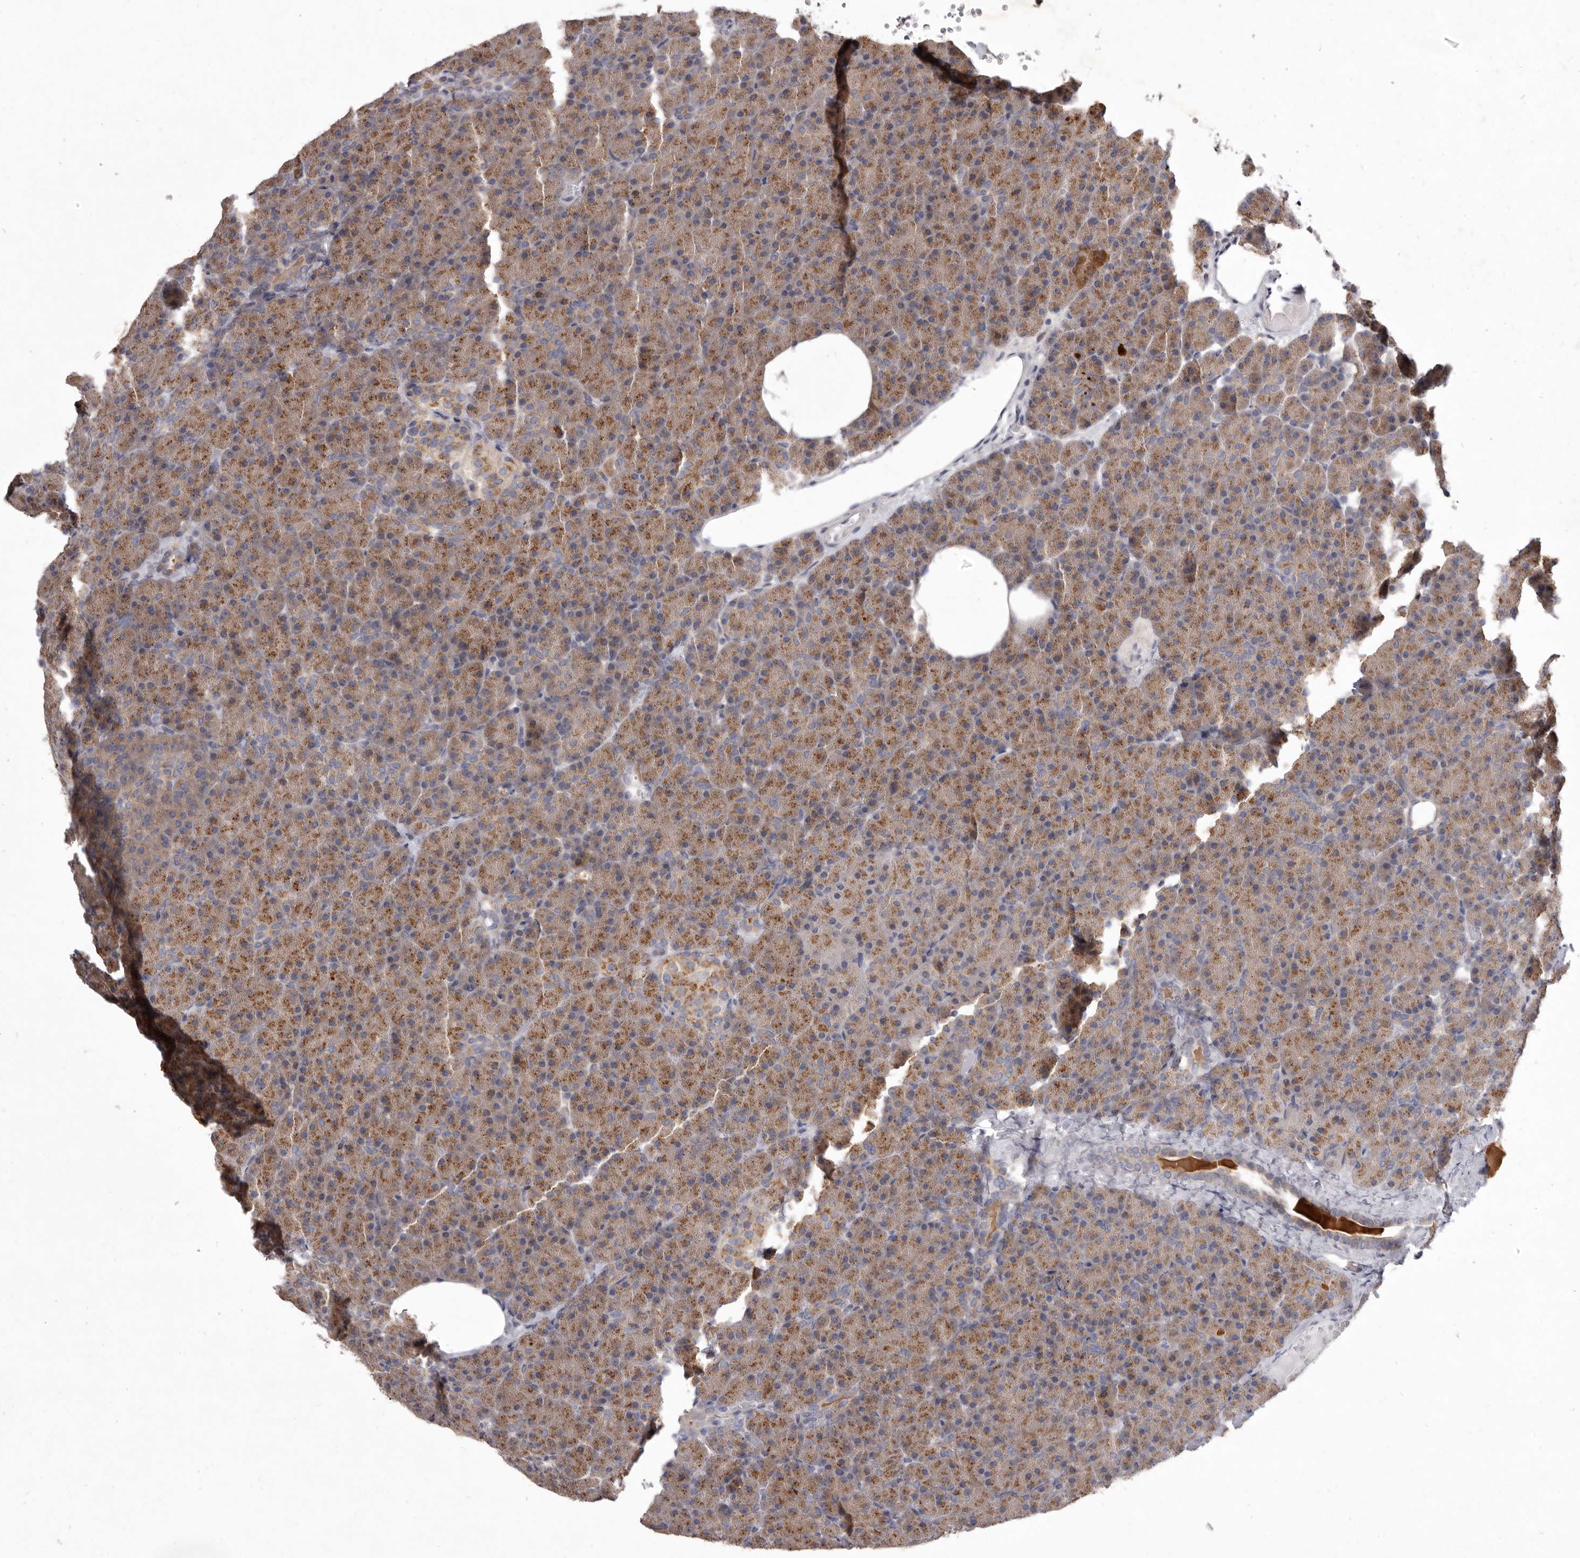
{"staining": {"intensity": "moderate", "quantity": ">75%", "location": "cytoplasmic/membranous"}, "tissue": "pancreas", "cell_type": "Exocrine glandular cells", "image_type": "normal", "snomed": [{"axis": "morphology", "description": "Normal tissue, NOS"}, {"axis": "morphology", "description": "Carcinoid, malignant, NOS"}, {"axis": "topography", "description": "Pancreas"}], "caption": "Exocrine glandular cells reveal medium levels of moderate cytoplasmic/membranous expression in approximately >75% of cells in benign human pancreas. The protein of interest is shown in brown color, while the nuclei are stained blue.", "gene": "P2RX6", "patient": {"sex": "female", "age": 35}}